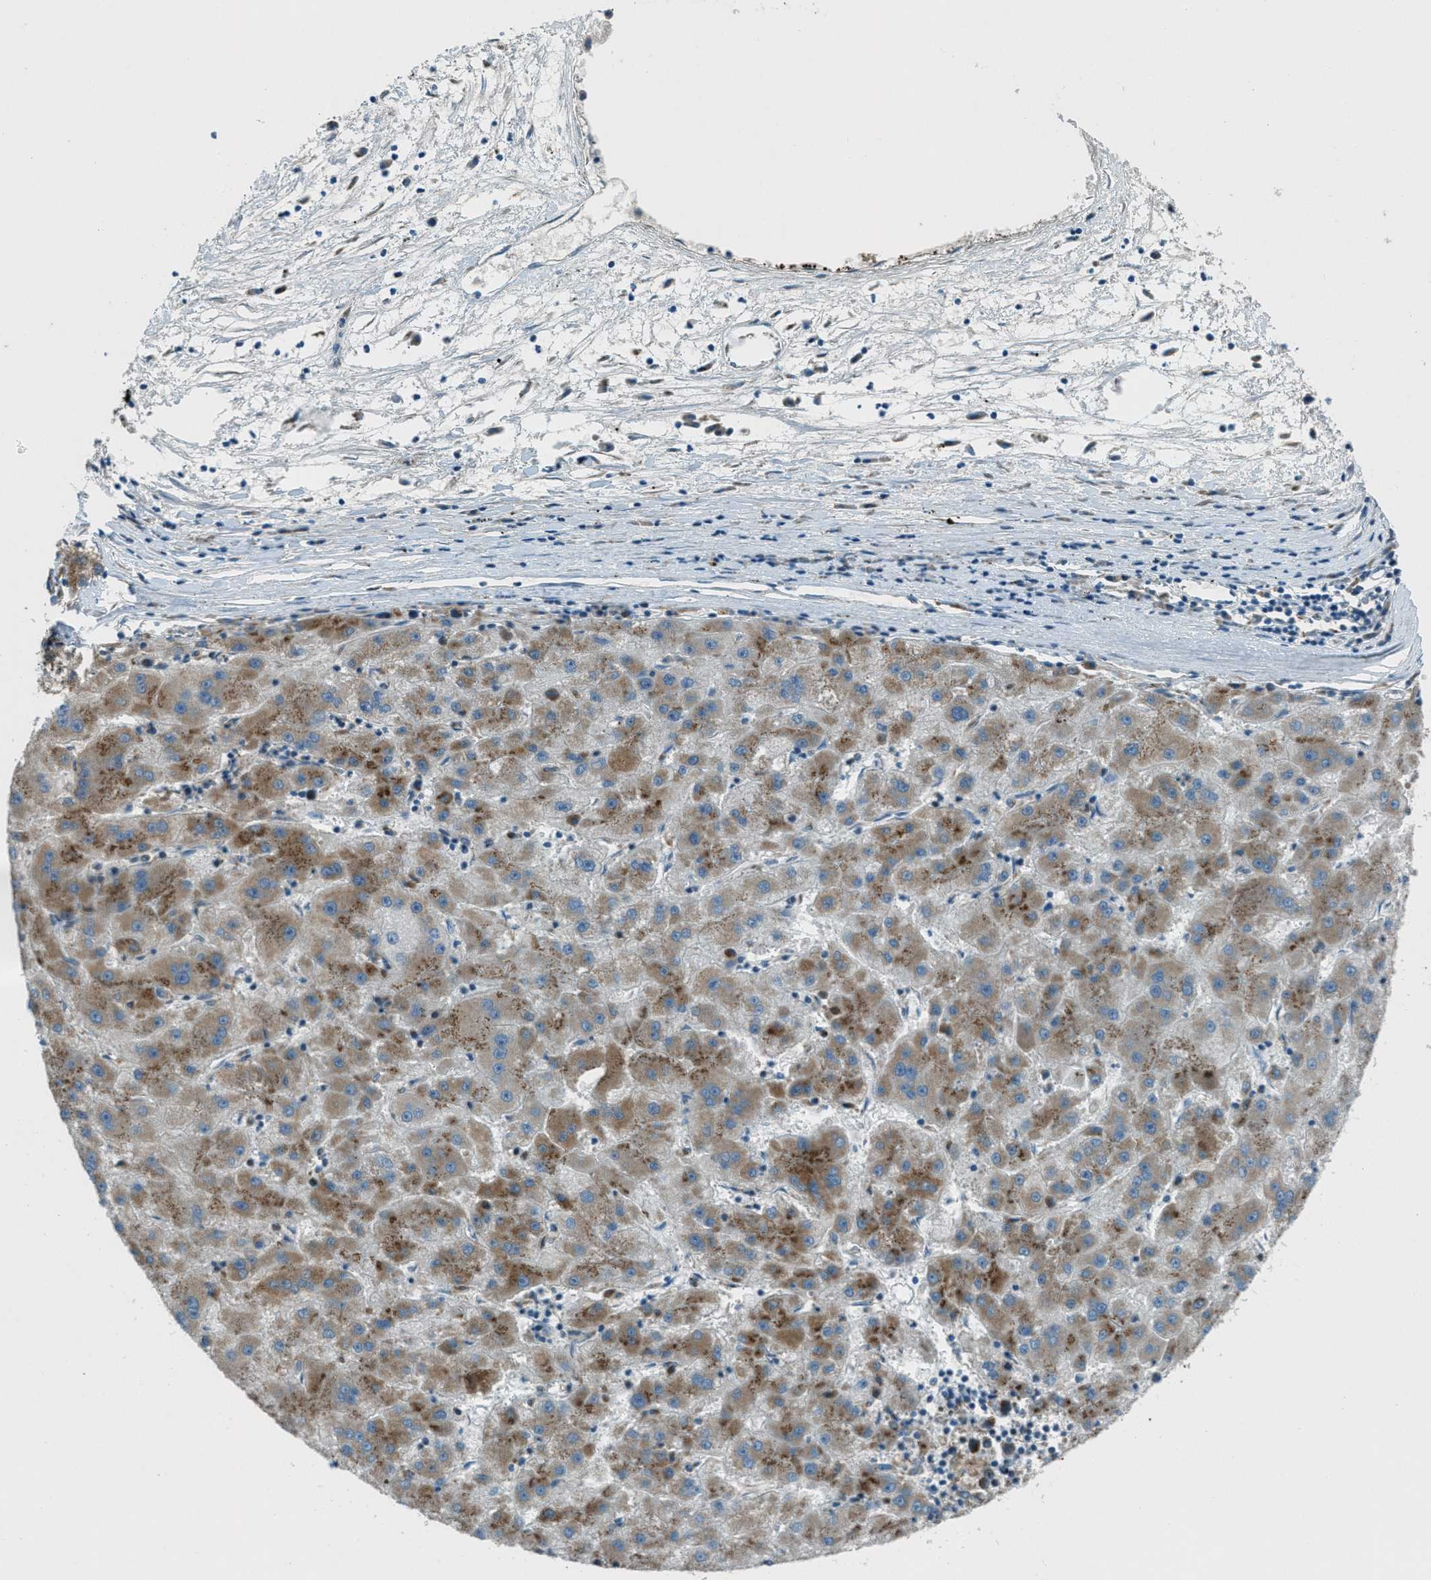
{"staining": {"intensity": "moderate", "quantity": "25%-75%", "location": "cytoplasmic/membranous"}, "tissue": "liver cancer", "cell_type": "Tumor cells", "image_type": "cancer", "snomed": [{"axis": "morphology", "description": "Carcinoma, Hepatocellular, NOS"}, {"axis": "topography", "description": "Liver"}], "caption": "This is an image of immunohistochemistry staining of liver cancer, which shows moderate expression in the cytoplasmic/membranous of tumor cells.", "gene": "BCKDK", "patient": {"sex": "male", "age": 72}}